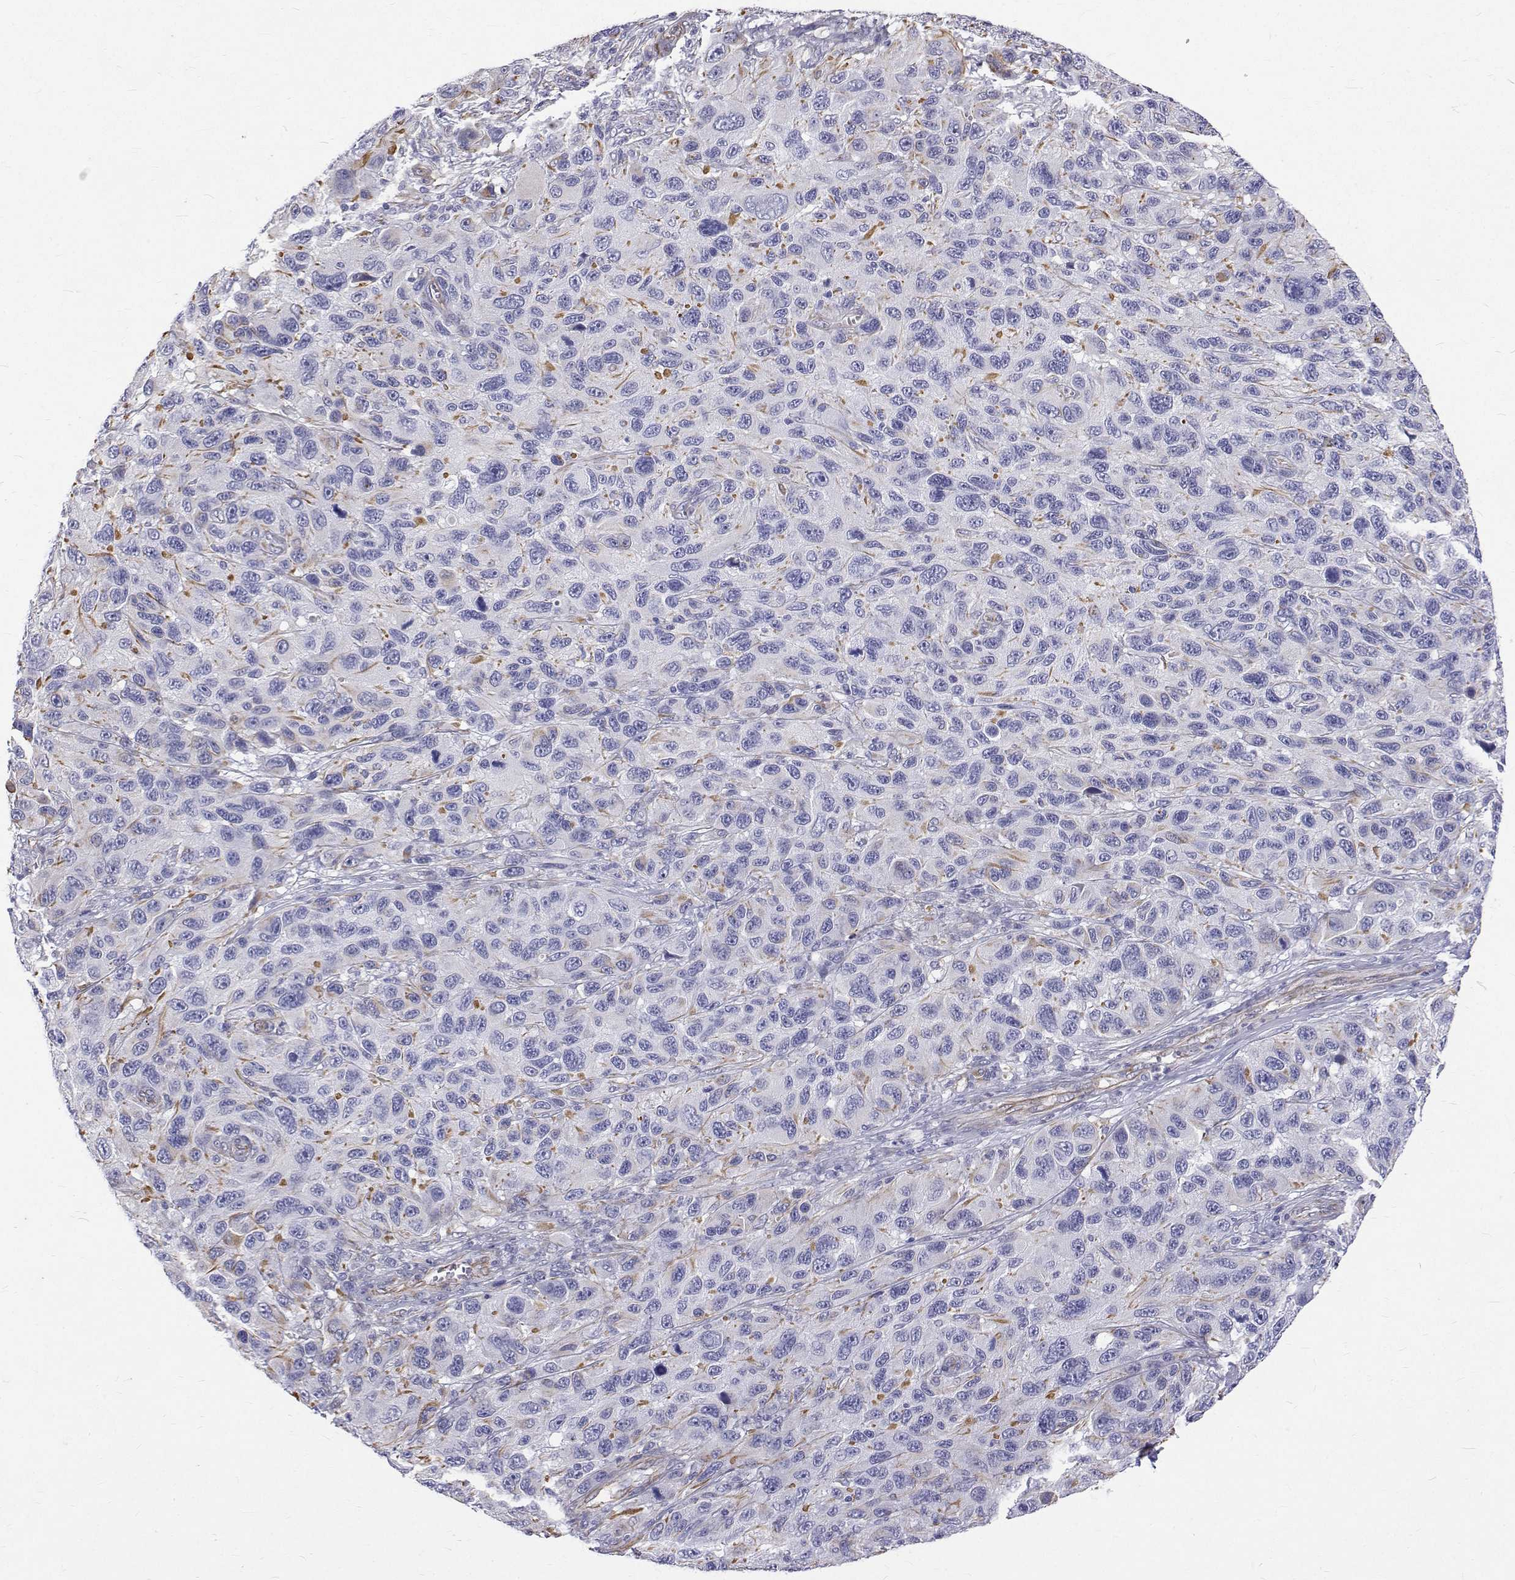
{"staining": {"intensity": "negative", "quantity": "none", "location": "none"}, "tissue": "melanoma", "cell_type": "Tumor cells", "image_type": "cancer", "snomed": [{"axis": "morphology", "description": "Malignant melanoma, NOS"}, {"axis": "topography", "description": "Skin"}], "caption": "Immunohistochemistry (IHC) of human melanoma exhibits no expression in tumor cells. Nuclei are stained in blue.", "gene": "OPRPN", "patient": {"sex": "male", "age": 53}}